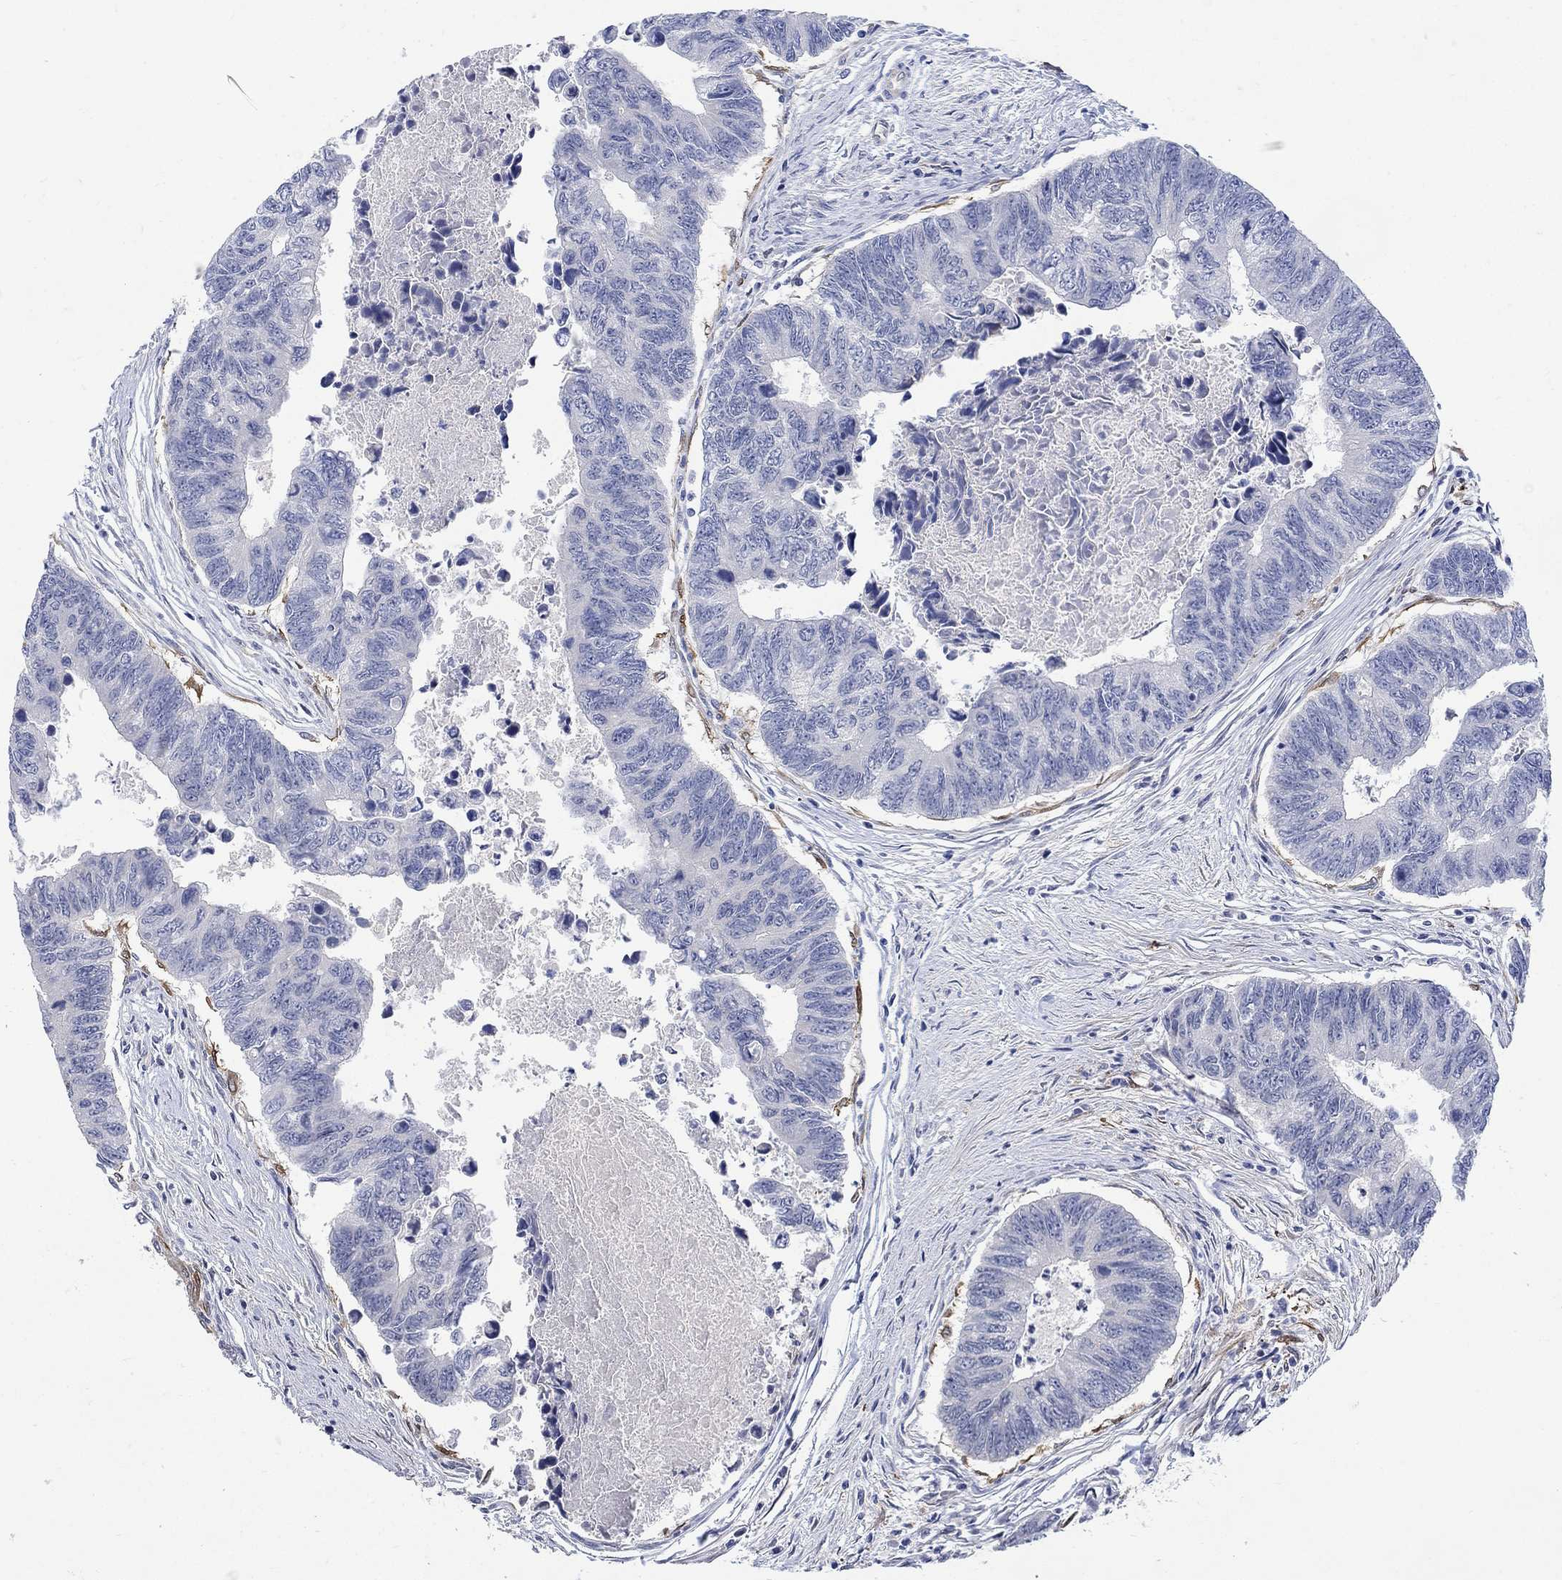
{"staining": {"intensity": "negative", "quantity": "none", "location": "none"}, "tissue": "colorectal cancer", "cell_type": "Tumor cells", "image_type": "cancer", "snomed": [{"axis": "morphology", "description": "Adenocarcinoma, NOS"}, {"axis": "topography", "description": "Colon"}], "caption": "Protein analysis of colorectal adenocarcinoma exhibits no significant expression in tumor cells. Brightfield microscopy of IHC stained with DAB (3,3'-diaminobenzidine) (brown) and hematoxylin (blue), captured at high magnification.", "gene": "TGM2", "patient": {"sex": "female", "age": 65}}